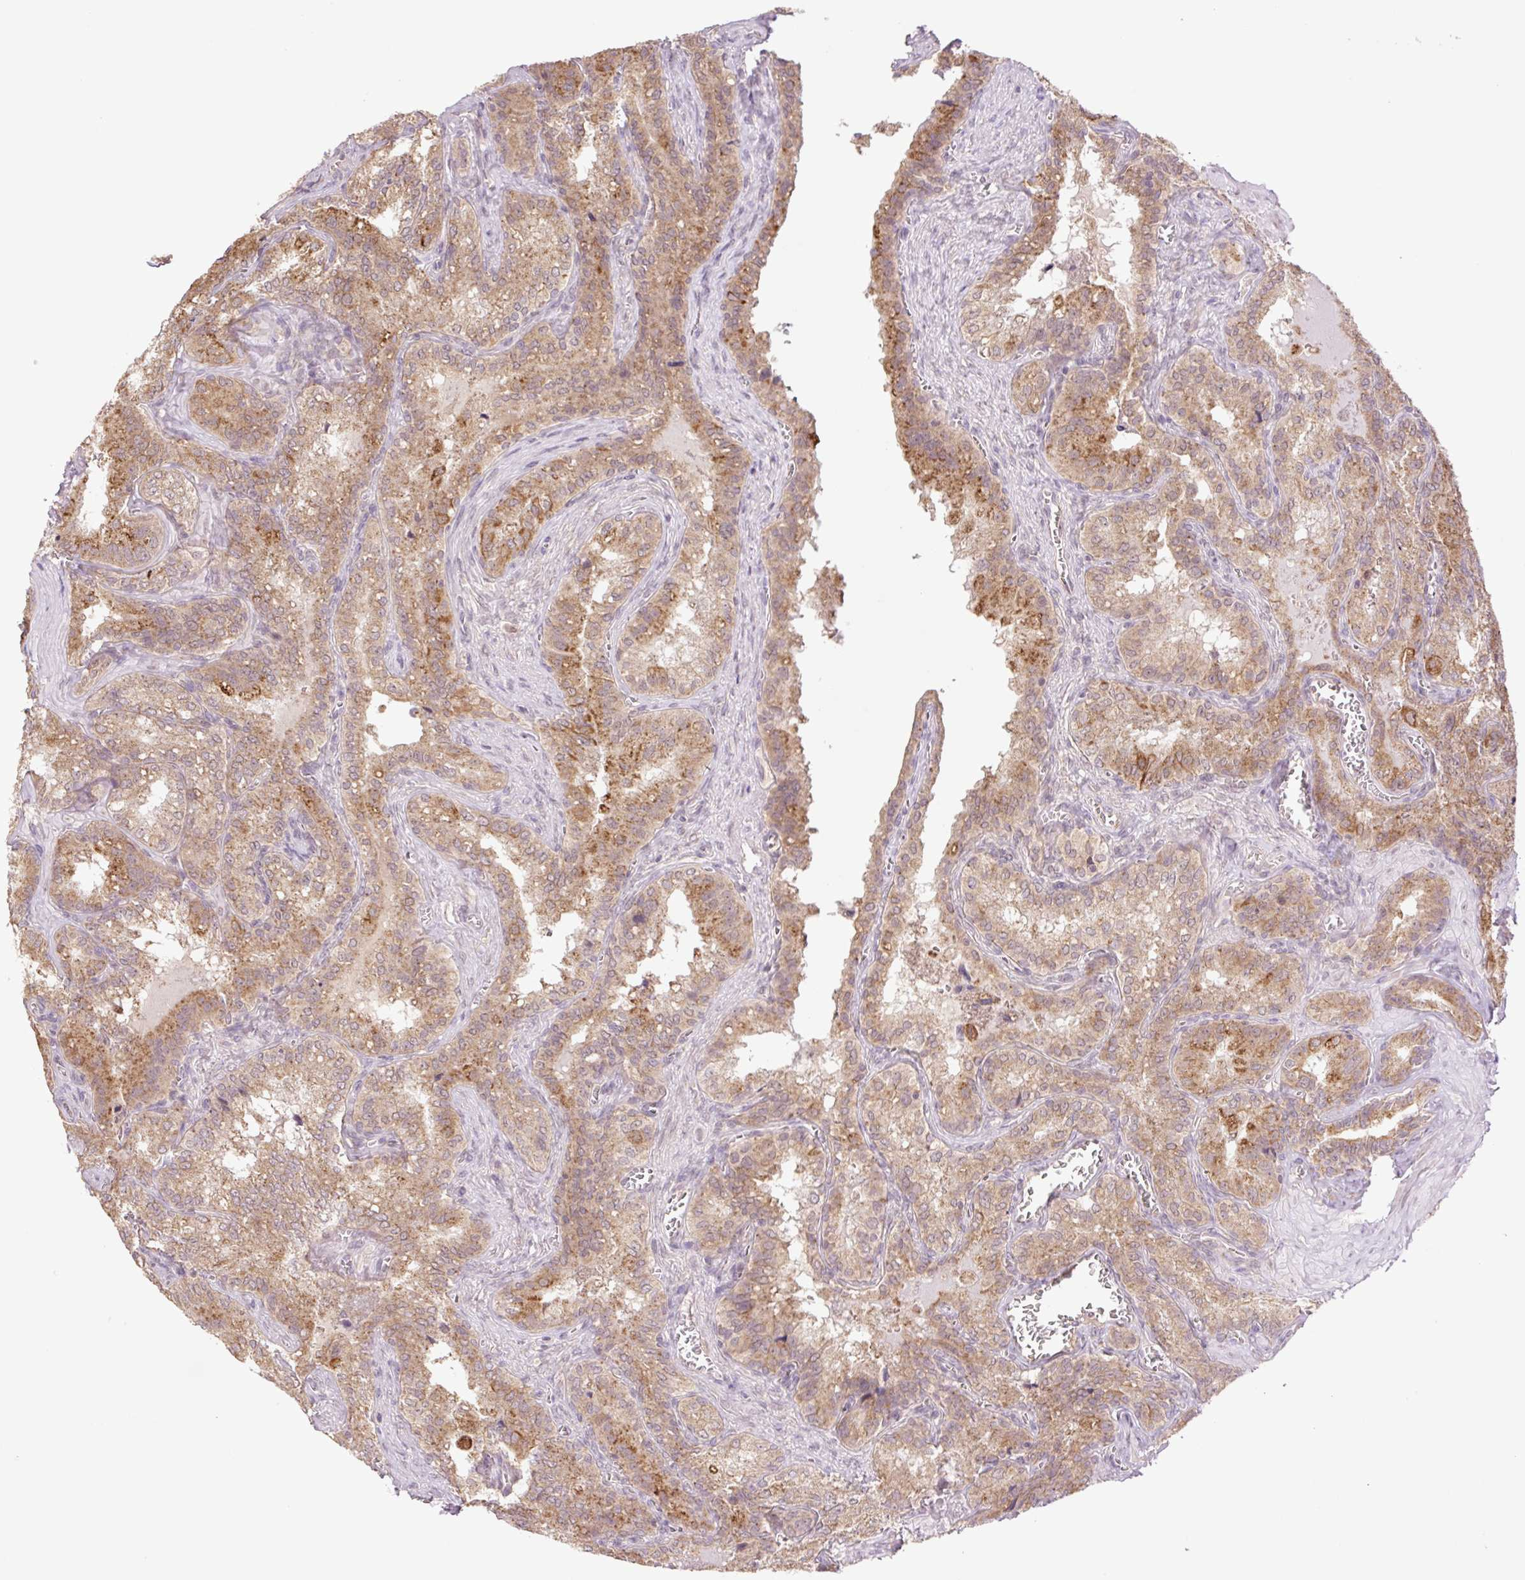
{"staining": {"intensity": "moderate", "quantity": ">75%", "location": "cytoplasmic/membranous"}, "tissue": "seminal vesicle", "cell_type": "Glandular cells", "image_type": "normal", "snomed": [{"axis": "morphology", "description": "Normal tissue, NOS"}, {"axis": "topography", "description": "Seminal veicle"}], "caption": "A photomicrograph showing moderate cytoplasmic/membranous expression in about >75% of glandular cells in benign seminal vesicle, as visualized by brown immunohistochemical staining.", "gene": "YJU2B", "patient": {"sex": "male", "age": 47}}